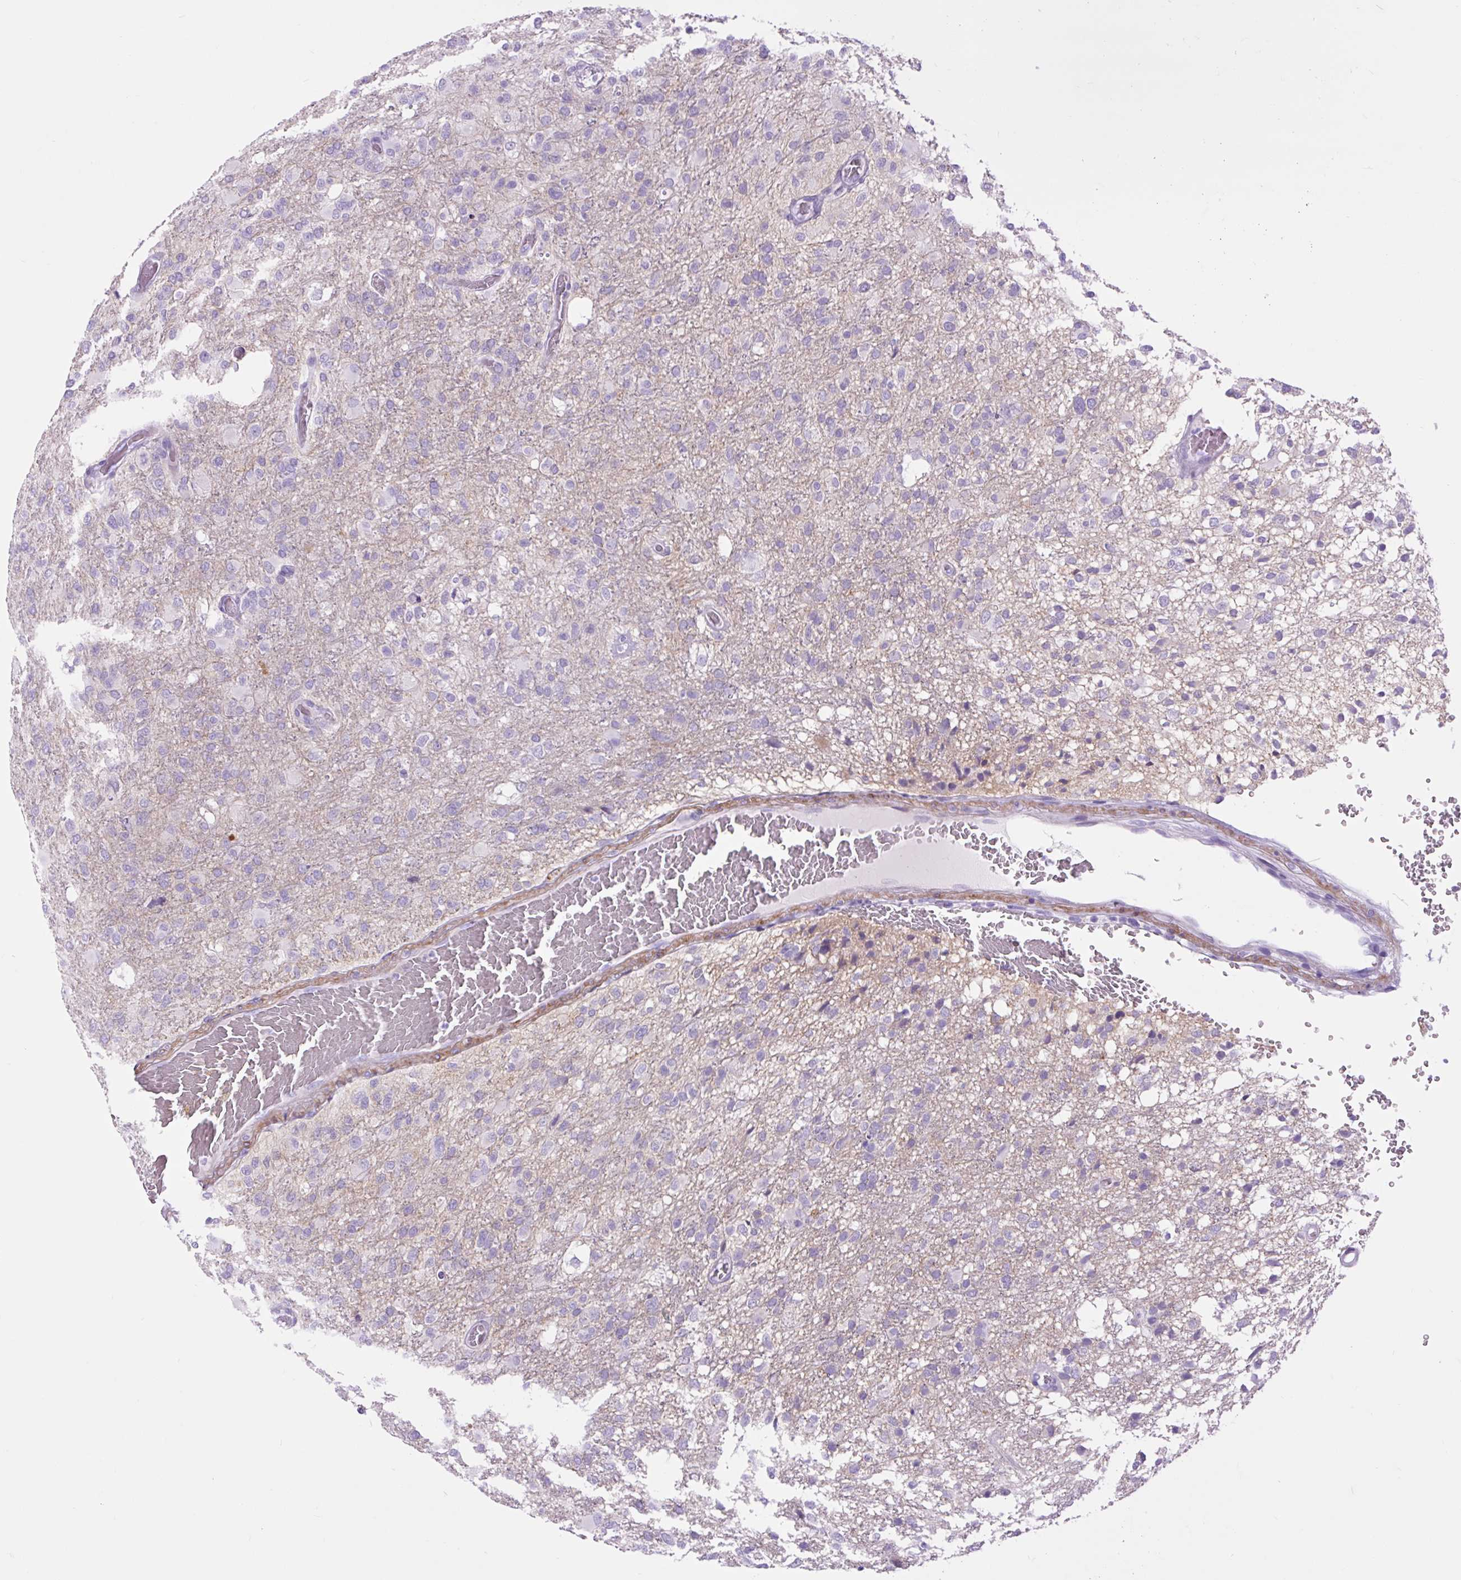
{"staining": {"intensity": "negative", "quantity": "none", "location": "none"}, "tissue": "glioma", "cell_type": "Tumor cells", "image_type": "cancer", "snomed": [{"axis": "morphology", "description": "Glioma, malignant, High grade"}, {"axis": "topography", "description": "Brain"}], "caption": "Immunohistochemical staining of human glioma demonstrates no significant expression in tumor cells.", "gene": "DPP6", "patient": {"sex": "female", "age": 74}}